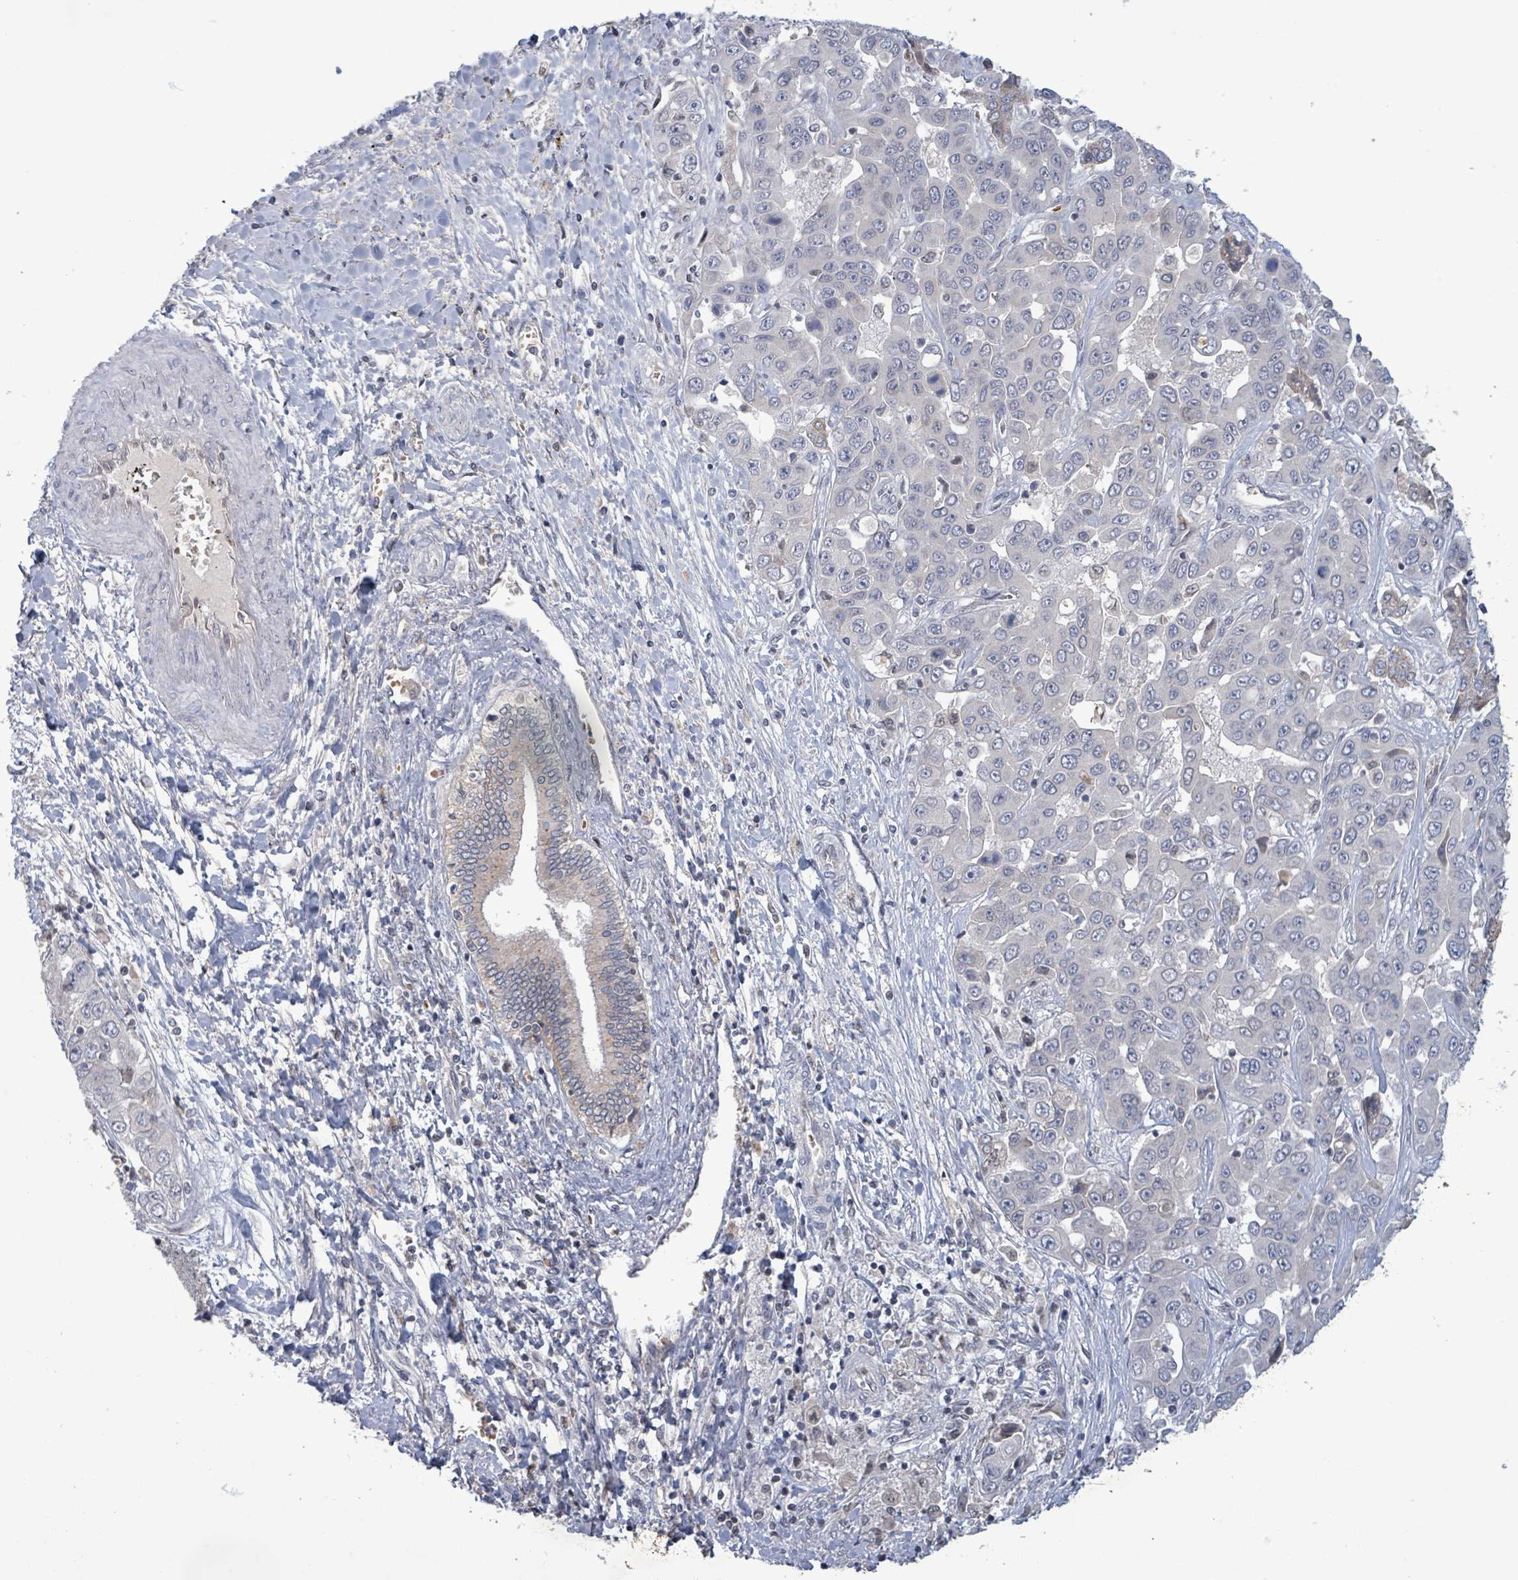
{"staining": {"intensity": "negative", "quantity": "none", "location": "none"}, "tissue": "liver cancer", "cell_type": "Tumor cells", "image_type": "cancer", "snomed": [{"axis": "morphology", "description": "Cholangiocarcinoma"}, {"axis": "topography", "description": "Liver"}], "caption": "The image exhibits no staining of tumor cells in liver cancer. The staining was performed using DAB to visualize the protein expression in brown, while the nuclei were stained in blue with hematoxylin (Magnification: 20x).", "gene": "GRM8", "patient": {"sex": "female", "age": 52}}